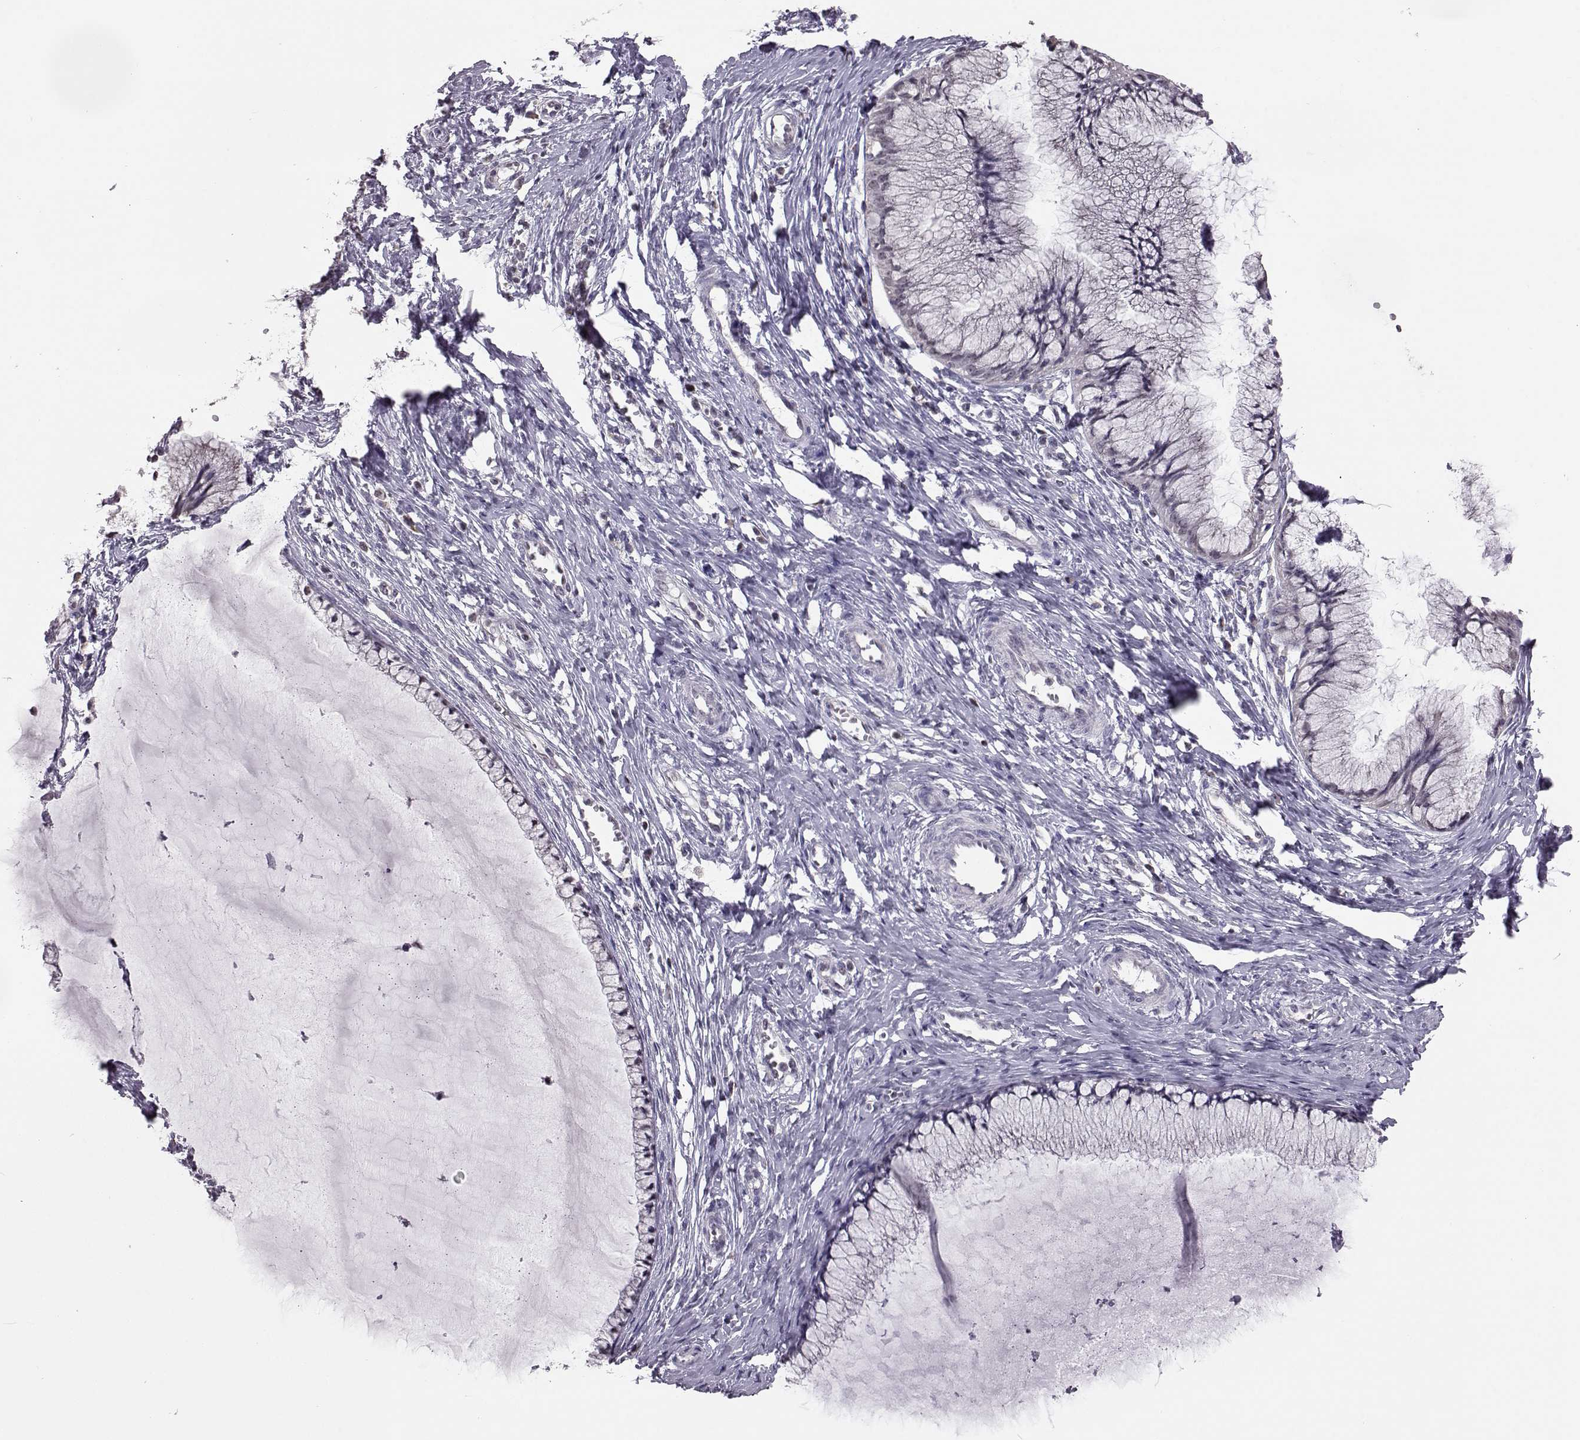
{"staining": {"intensity": "negative", "quantity": "none", "location": "none"}, "tissue": "cervical cancer", "cell_type": "Tumor cells", "image_type": "cancer", "snomed": [{"axis": "morphology", "description": "Squamous cell carcinoma, NOS"}, {"axis": "topography", "description": "Cervix"}], "caption": "IHC photomicrograph of human cervical squamous cell carcinoma stained for a protein (brown), which shows no expression in tumor cells.", "gene": "ALDH3A1", "patient": {"sex": "female", "age": 36}}